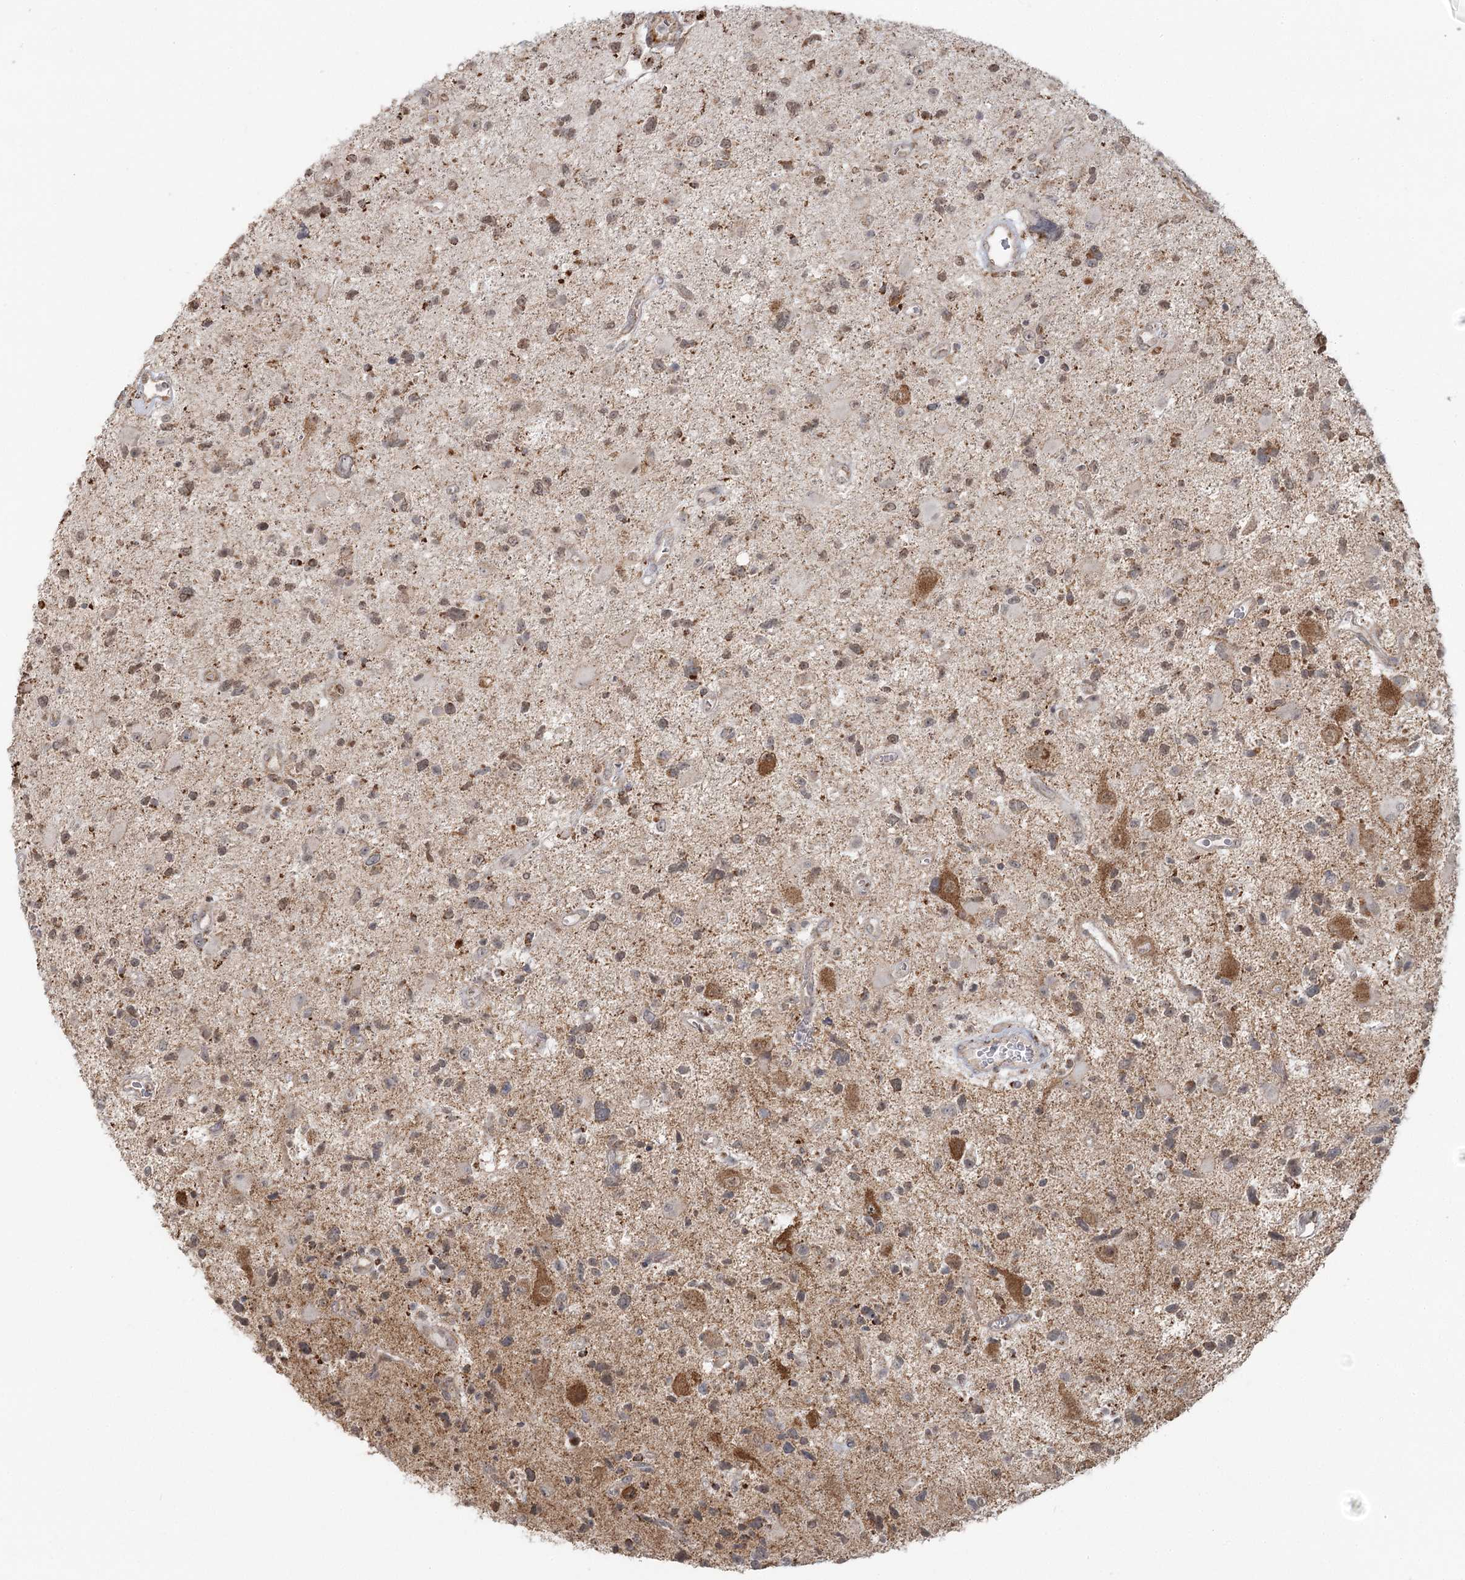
{"staining": {"intensity": "weak", "quantity": ">75%", "location": "cytoplasmic/membranous,nuclear"}, "tissue": "glioma", "cell_type": "Tumor cells", "image_type": "cancer", "snomed": [{"axis": "morphology", "description": "Glioma, malignant, High grade"}, {"axis": "topography", "description": "Brain"}], "caption": "Brown immunohistochemical staining in glioma exhibits weak cytoplasmic/membranous and nuclear expression in approximately >75% of tumor cells.", "gene": "LACTB", "patient": {"sex": "male", "age": 33}}